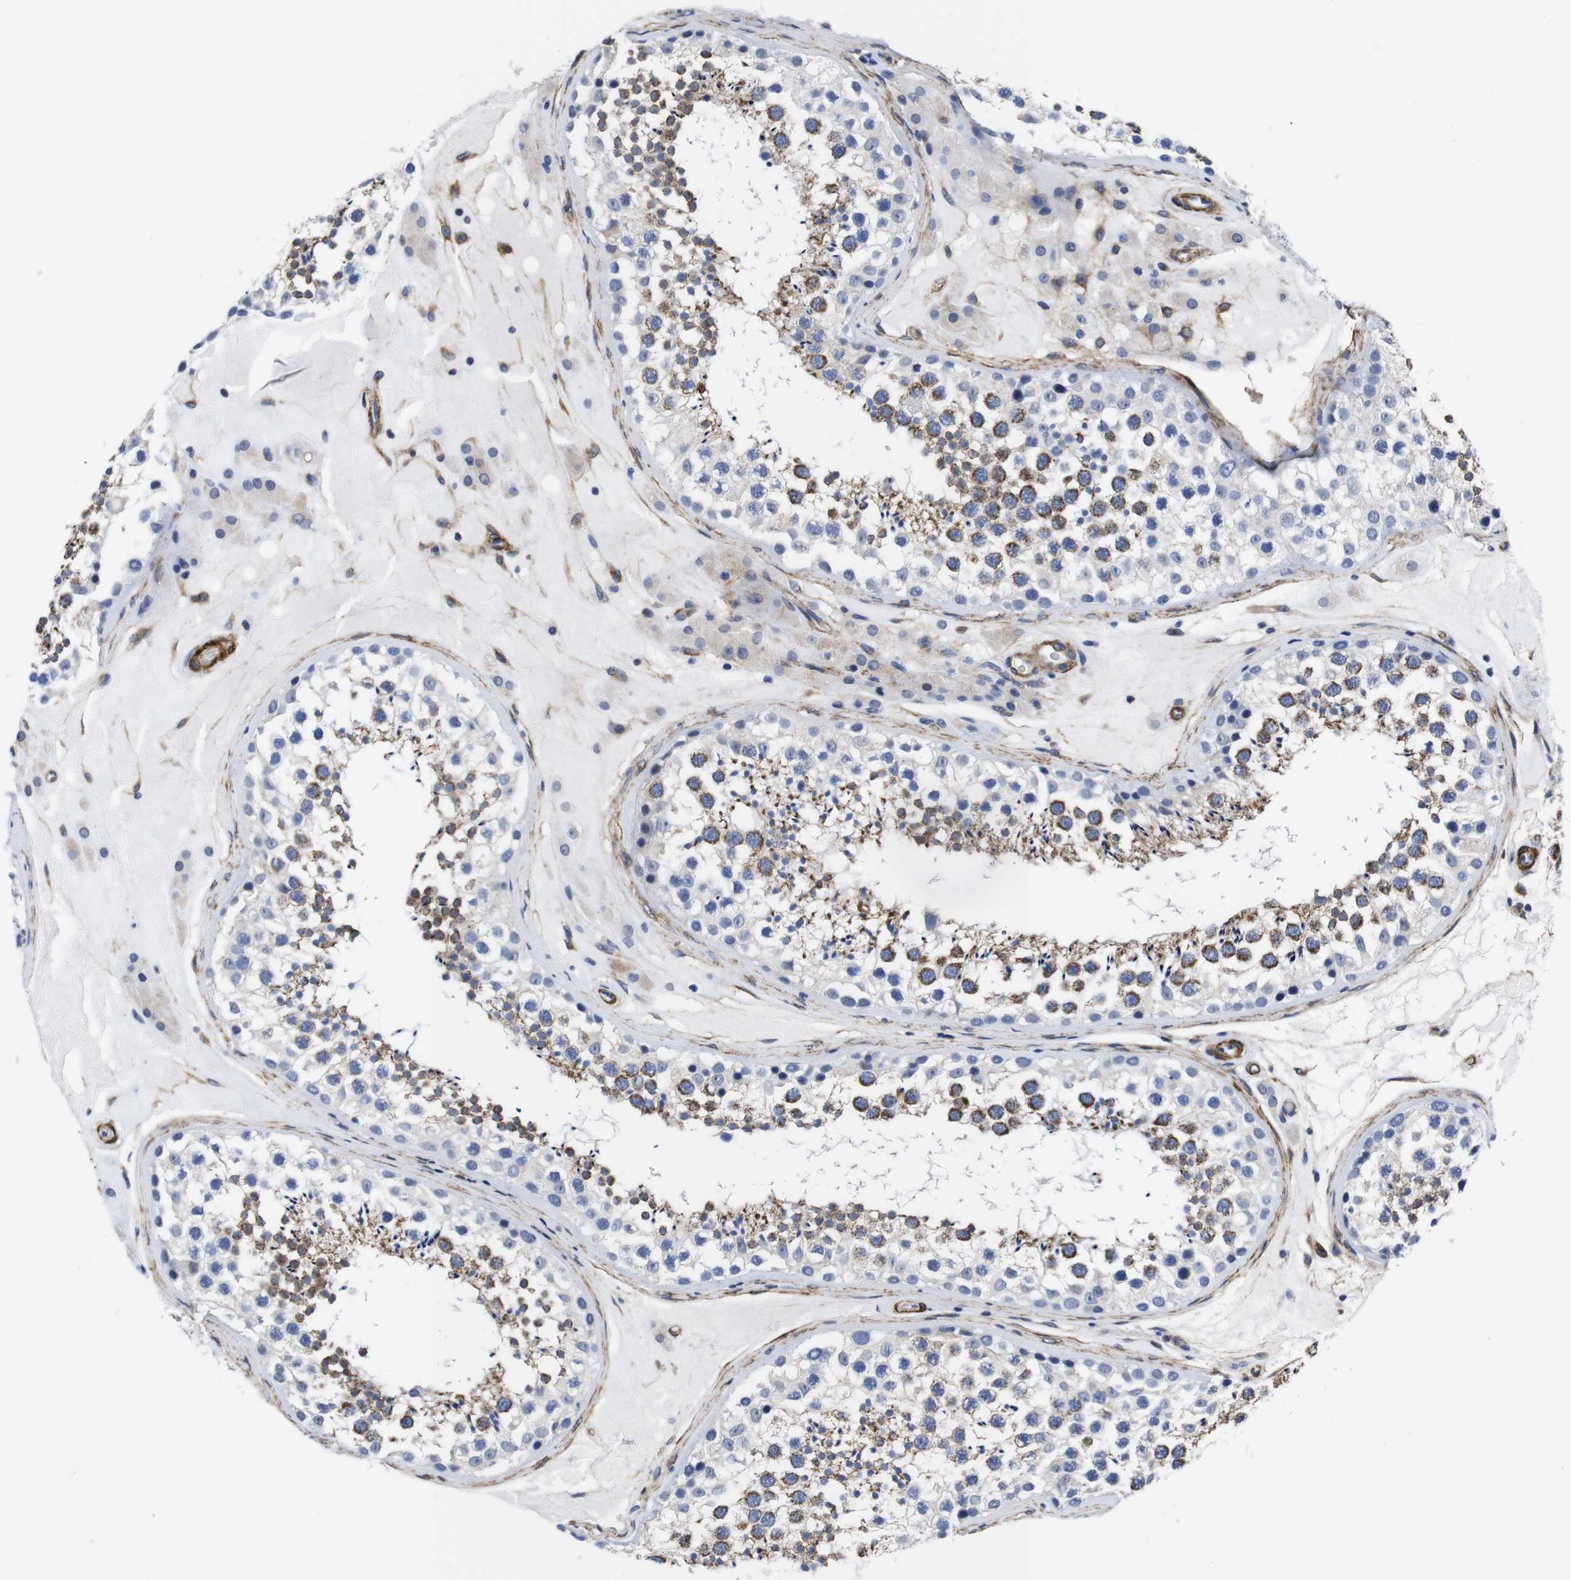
{"staining": {"intensity": "moderate", "quantity": "<25%", "location": "cytoplasmic/membranous"}, "tissue": "testis", "cell_type": "Cells in seminiferous ducts", "image_type": "normal", "snomed": [{"axis": "morphology", "description": "Normal tissue, NOS"}, {"axis": "topography", "description": "Testis"}], "caption": "This histopathology image shows IHC staining of unremarkable testis, with low moderate cytoplasmic/membranous staining in about <25% of cells in seminiferous ducts.", "gene": "WNT10A", "patient": {"sex": "male", "age": 46}}